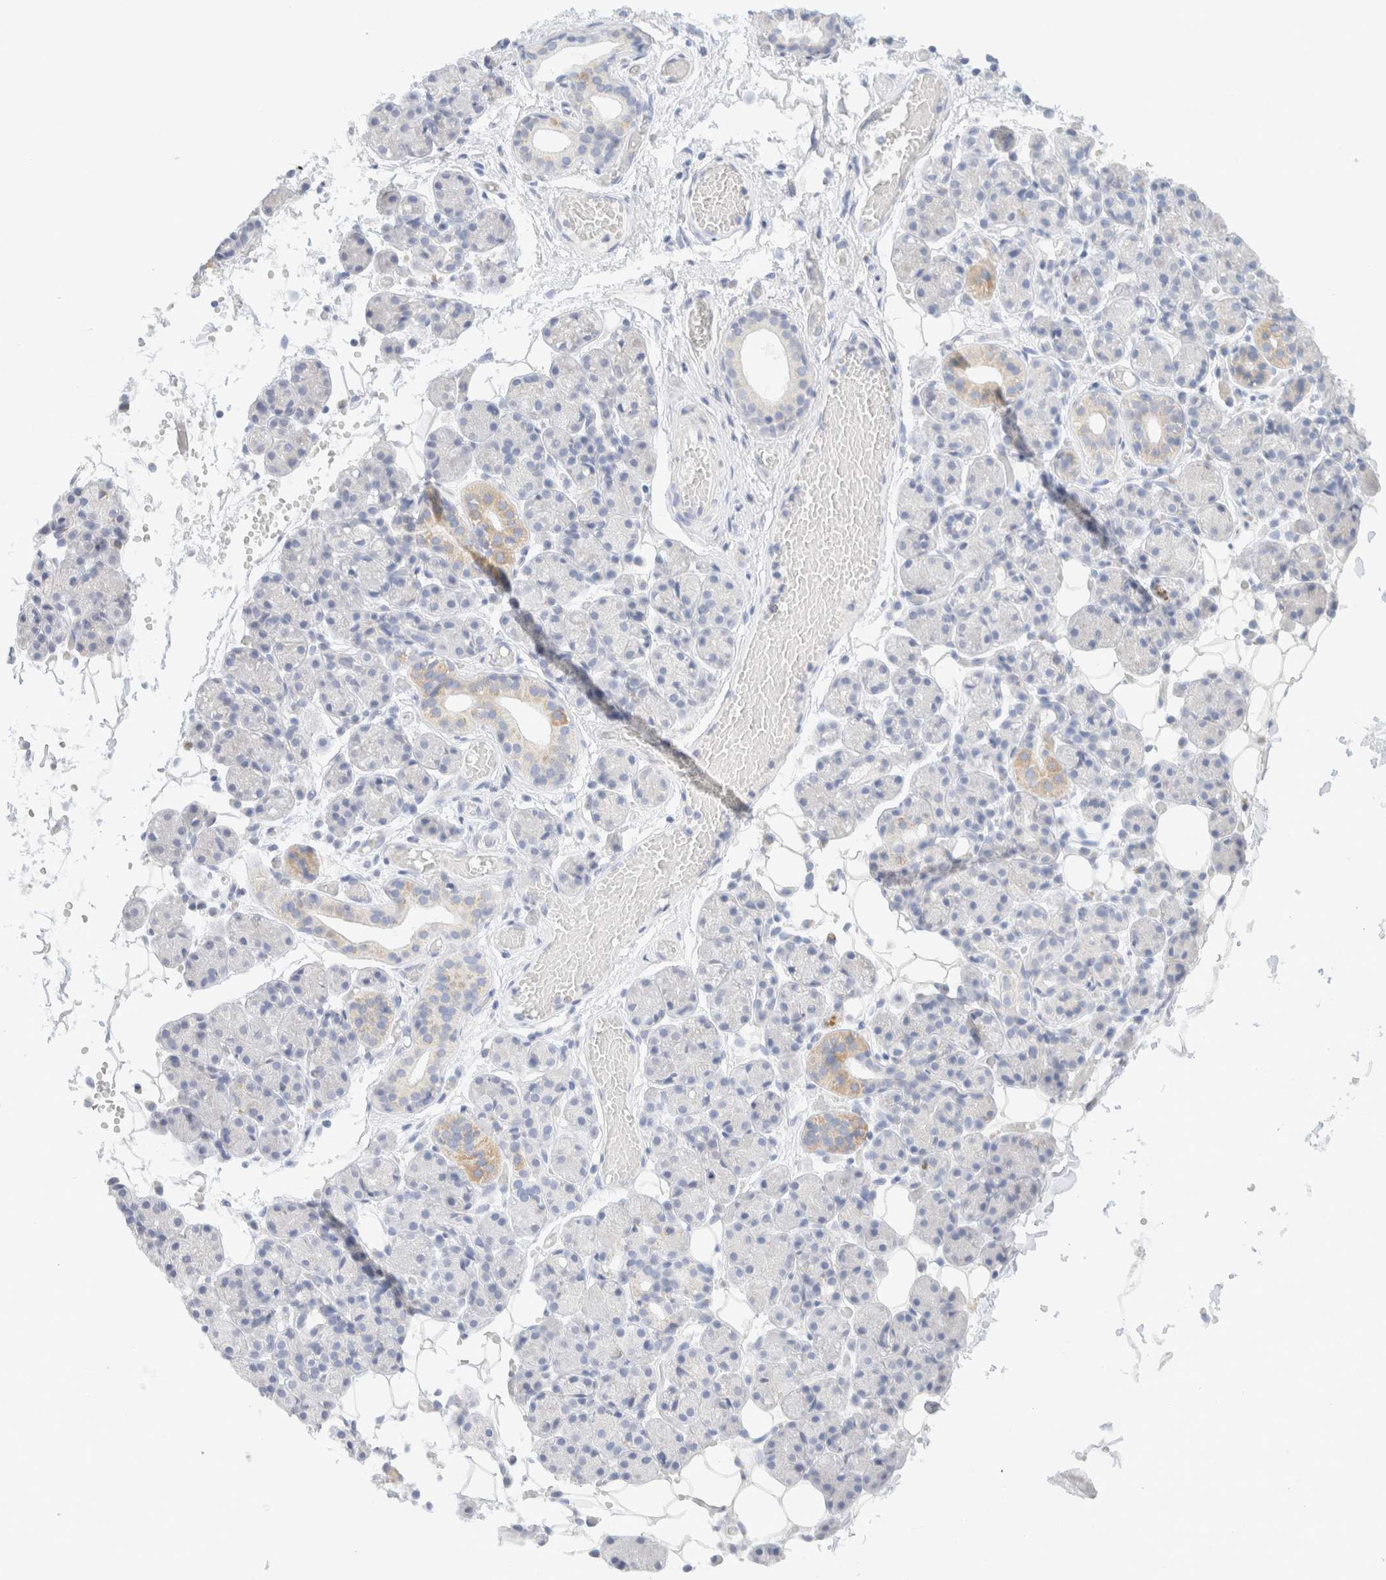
{"staining": {"intensity": "weak", "quantity": "<25%", "location": "cytoplasmic/membranous"}, "tissue": "salivary gland", "cell_type": "Glandular cells", "image_type": "normal", "snomed": [{"axis": "morphology", "description": "Normal tissue, NOS"}, {"axis": "topography", "description": "Salivary gland"}], "caption": "High magnification brightfield microscopy of benign salivary gland stained with DAB (3,3'-diaminobenzidine) (brown) and counterstained with hematoxylin (blue): glandular cells show no significant staining. (DAB (3,3'-diaminobenzidine) immunohistochemistry (IHC), high magnification).", "gene": "HDHD3", "patient": {"sex": "male", "age": 63}}